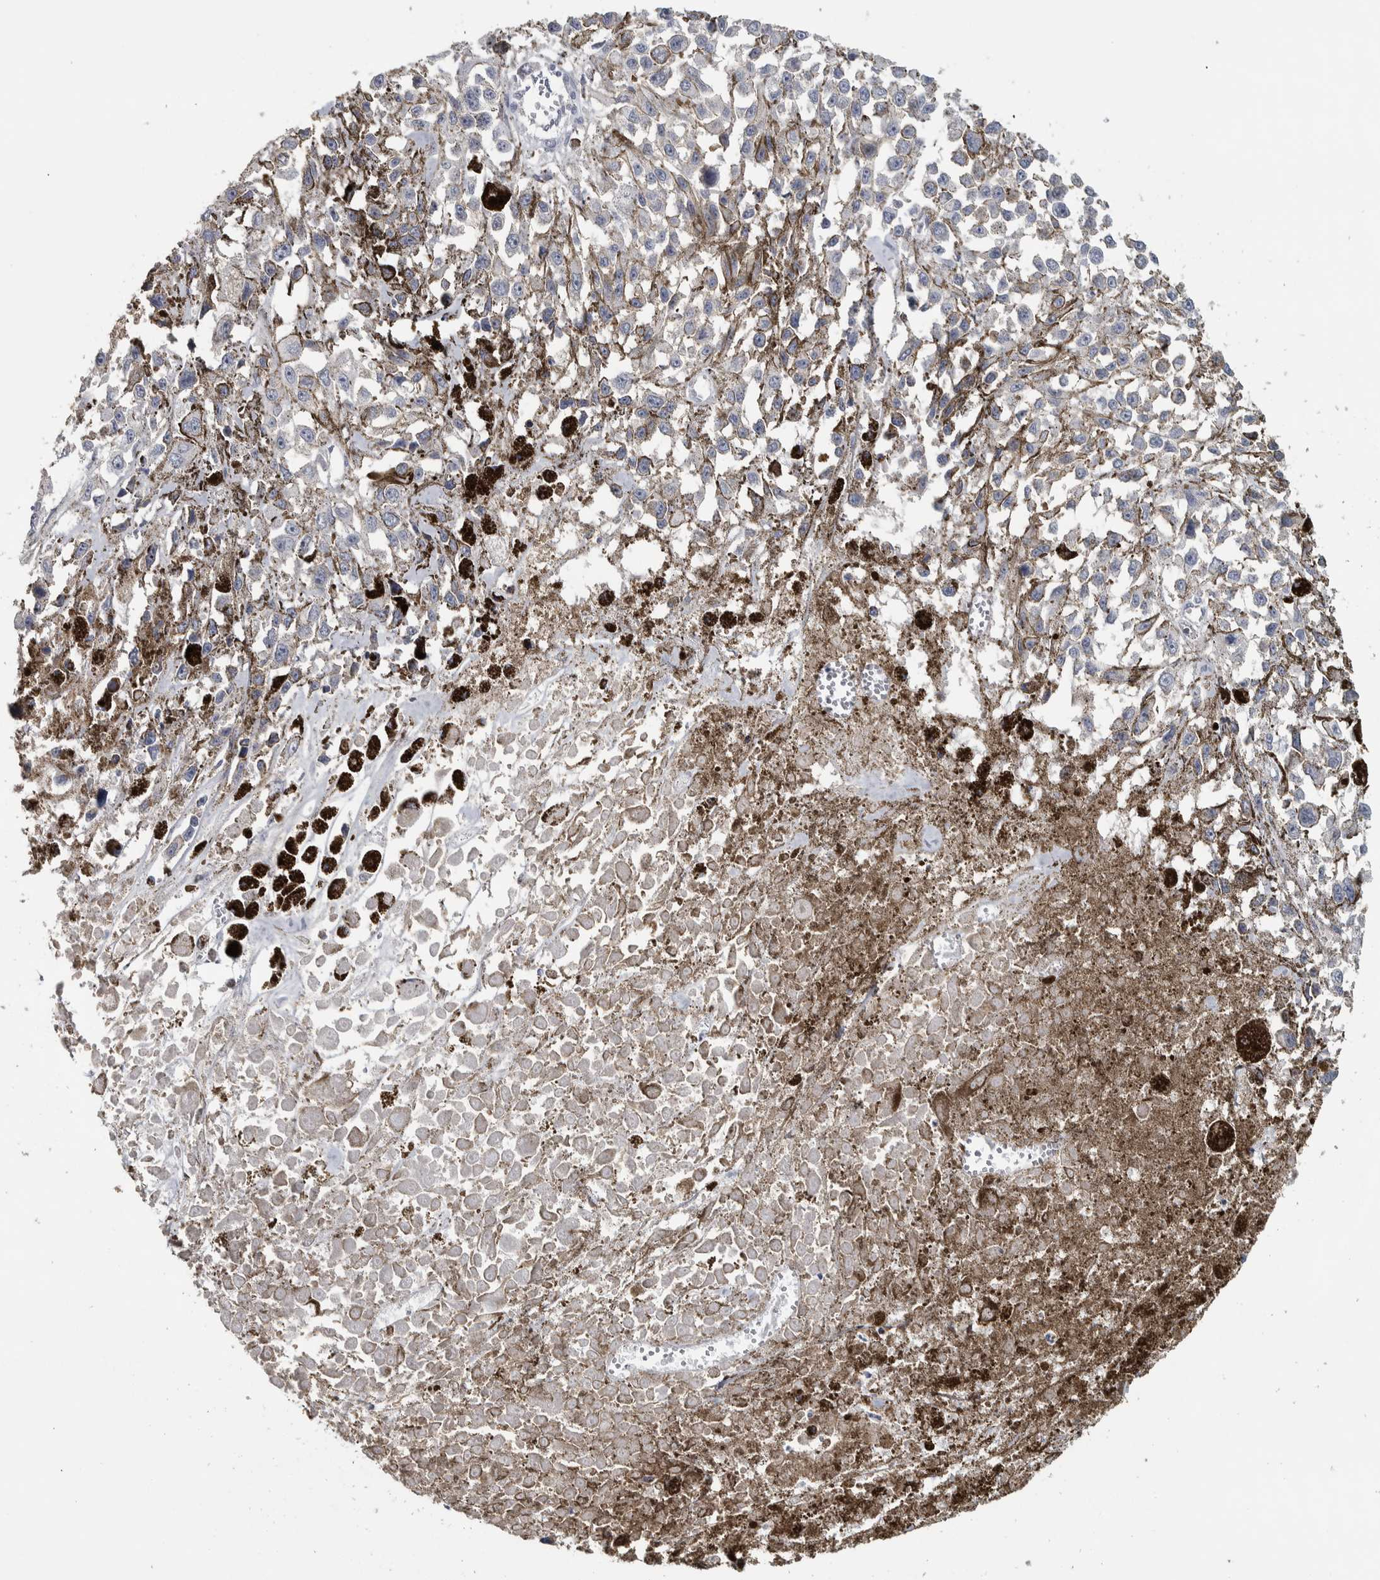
{"staining": {"intensity": "negative", "quantity": "none", "location": "none"}, "tissue": "melanoma", "cell_type": "Tumor cells", "image_type": "cancer", "snomed": [{"axis": "morphology", "description": "Malignant melanoma, Metastatic site"}, {"axis": "topography", "description": "Lymph node"}], "caption": "Immunohistochemistry (IHC) image of neoplastic tissue: malignant melanoma (metastatic site) stained with DAB (3,3'-diaminobenzidine) exhibits no significant protein positivity in tumor cells.", "gene": "NECAB1", "patient": {"sex": "male", "age": 59}}